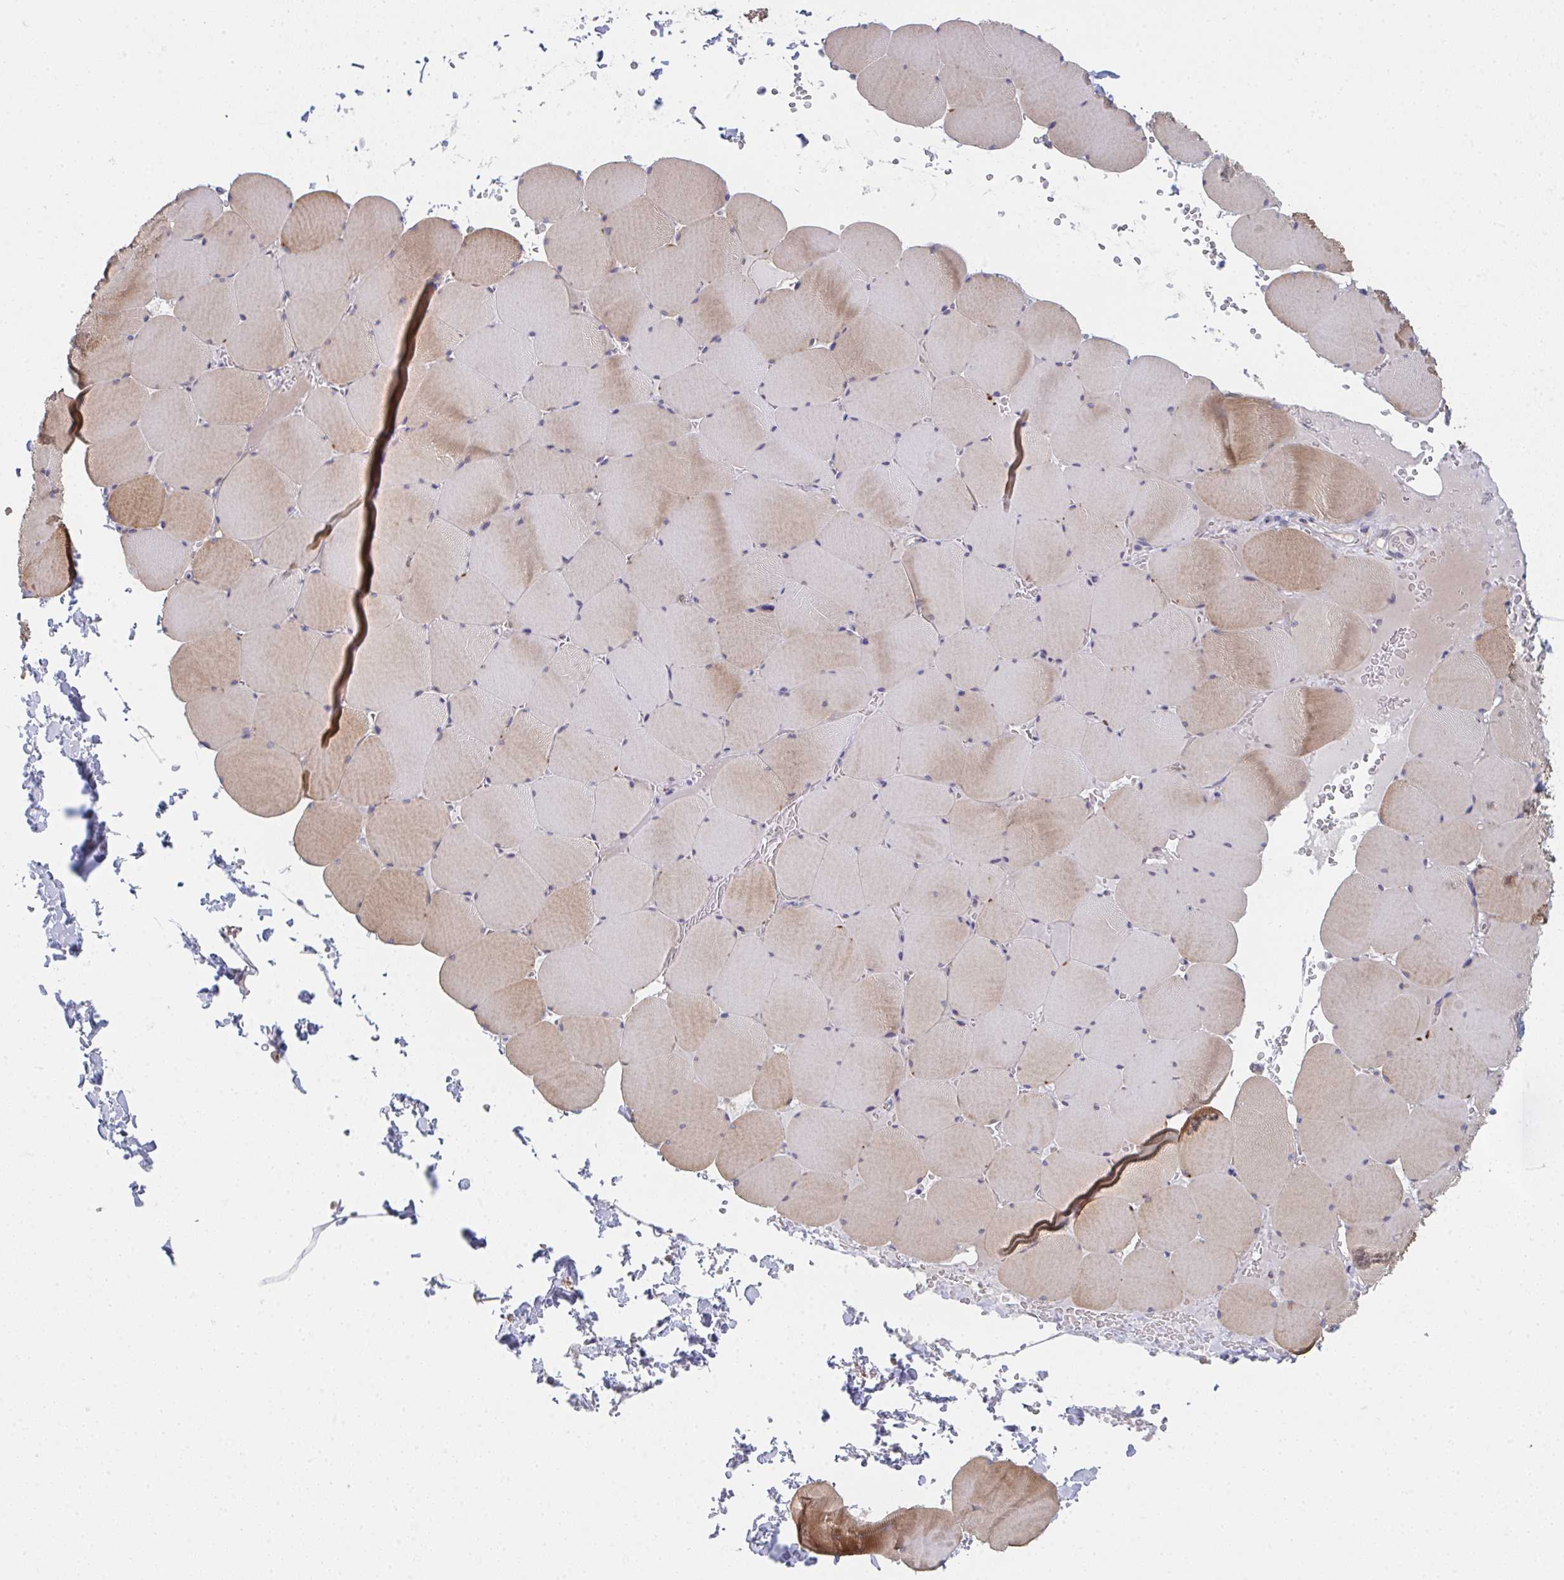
{"staining": {"intensity": "moderate", "quantity": "25%-75%", "location": "cytoplasmic/membranous"}, "tissue": "skeletal muscle", "cell_type": "Myocytes", "image_type": "normal", "snomed": [{"axis": "morphology", "description": "Normal tissue, NOS"}, {"axis": "topography", "description": "Skeletal muscle"}, {"axis": "topography", "description": "Head-Neck"}], "caption": "Human skeletal muscle stained for a protein (brown) shows moderate cytoplasmic/membranous positive positivity in approximately 25%-75% of myocytes.", "gene": "VWDE", "patient": {"sex": "male", "age": 66}}